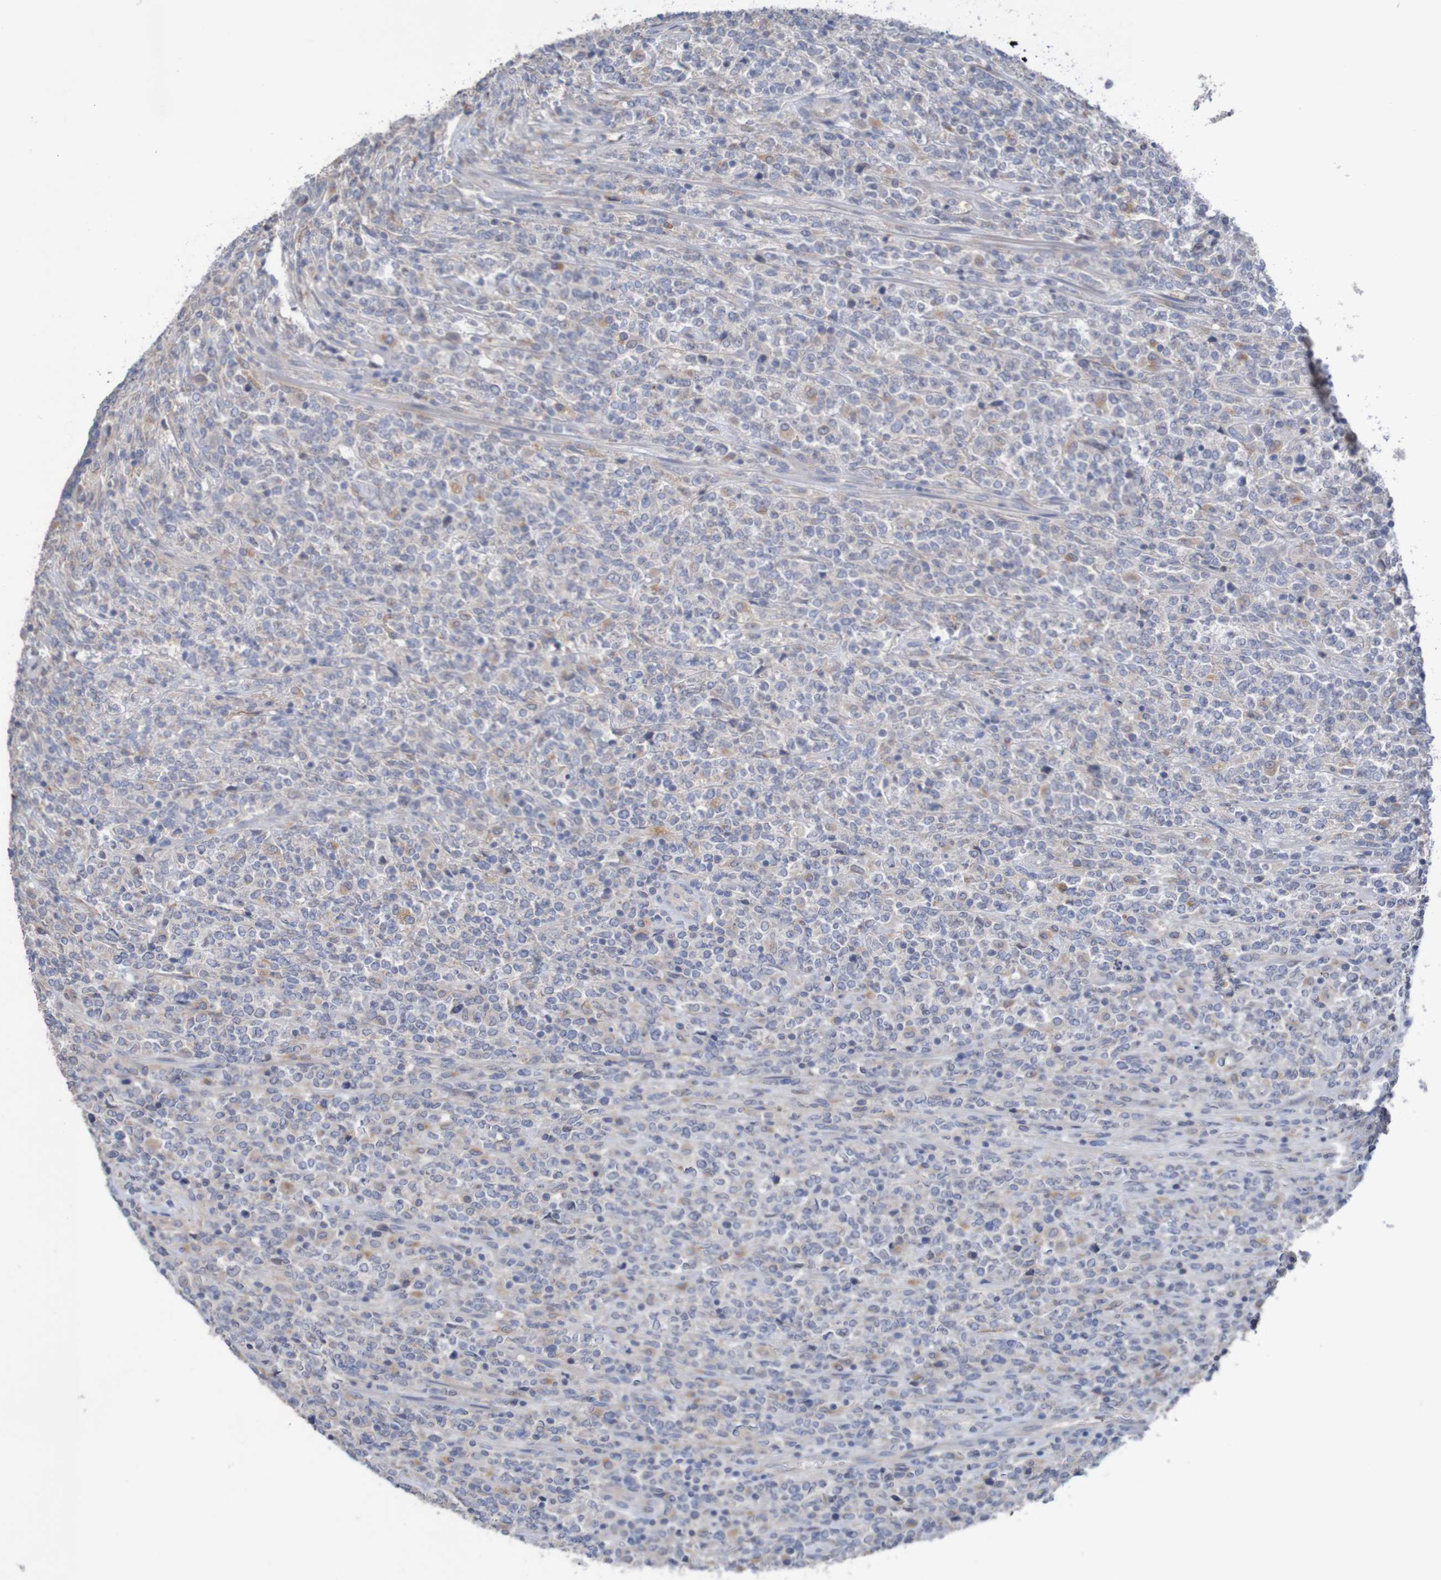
{"staining": {"intensity": "weak", "quantity": "<25%", "location": "cytoplasmic/membranous"}, "tissue": "lymphoma", "cell_type": "Tumor cells", "image_type": "cancer", "snomed": [{"axis": "morphology", "description": "Malignant lymphoma, non-Hodgkin's type, High grade"}, {"axis": "topography", "description": "Soft tissue"}], "caption": "High-grade malignant lymphoma, non-Hodgkin's type was stained to show a protein in brown. There is no significant expression in tumor cells. The staining is performed using DAB brown chromogen with nuclei counter-stained in using hematoxylin.", "gene": "PHYH", "patient": {"sex": "male", "age": 18}}